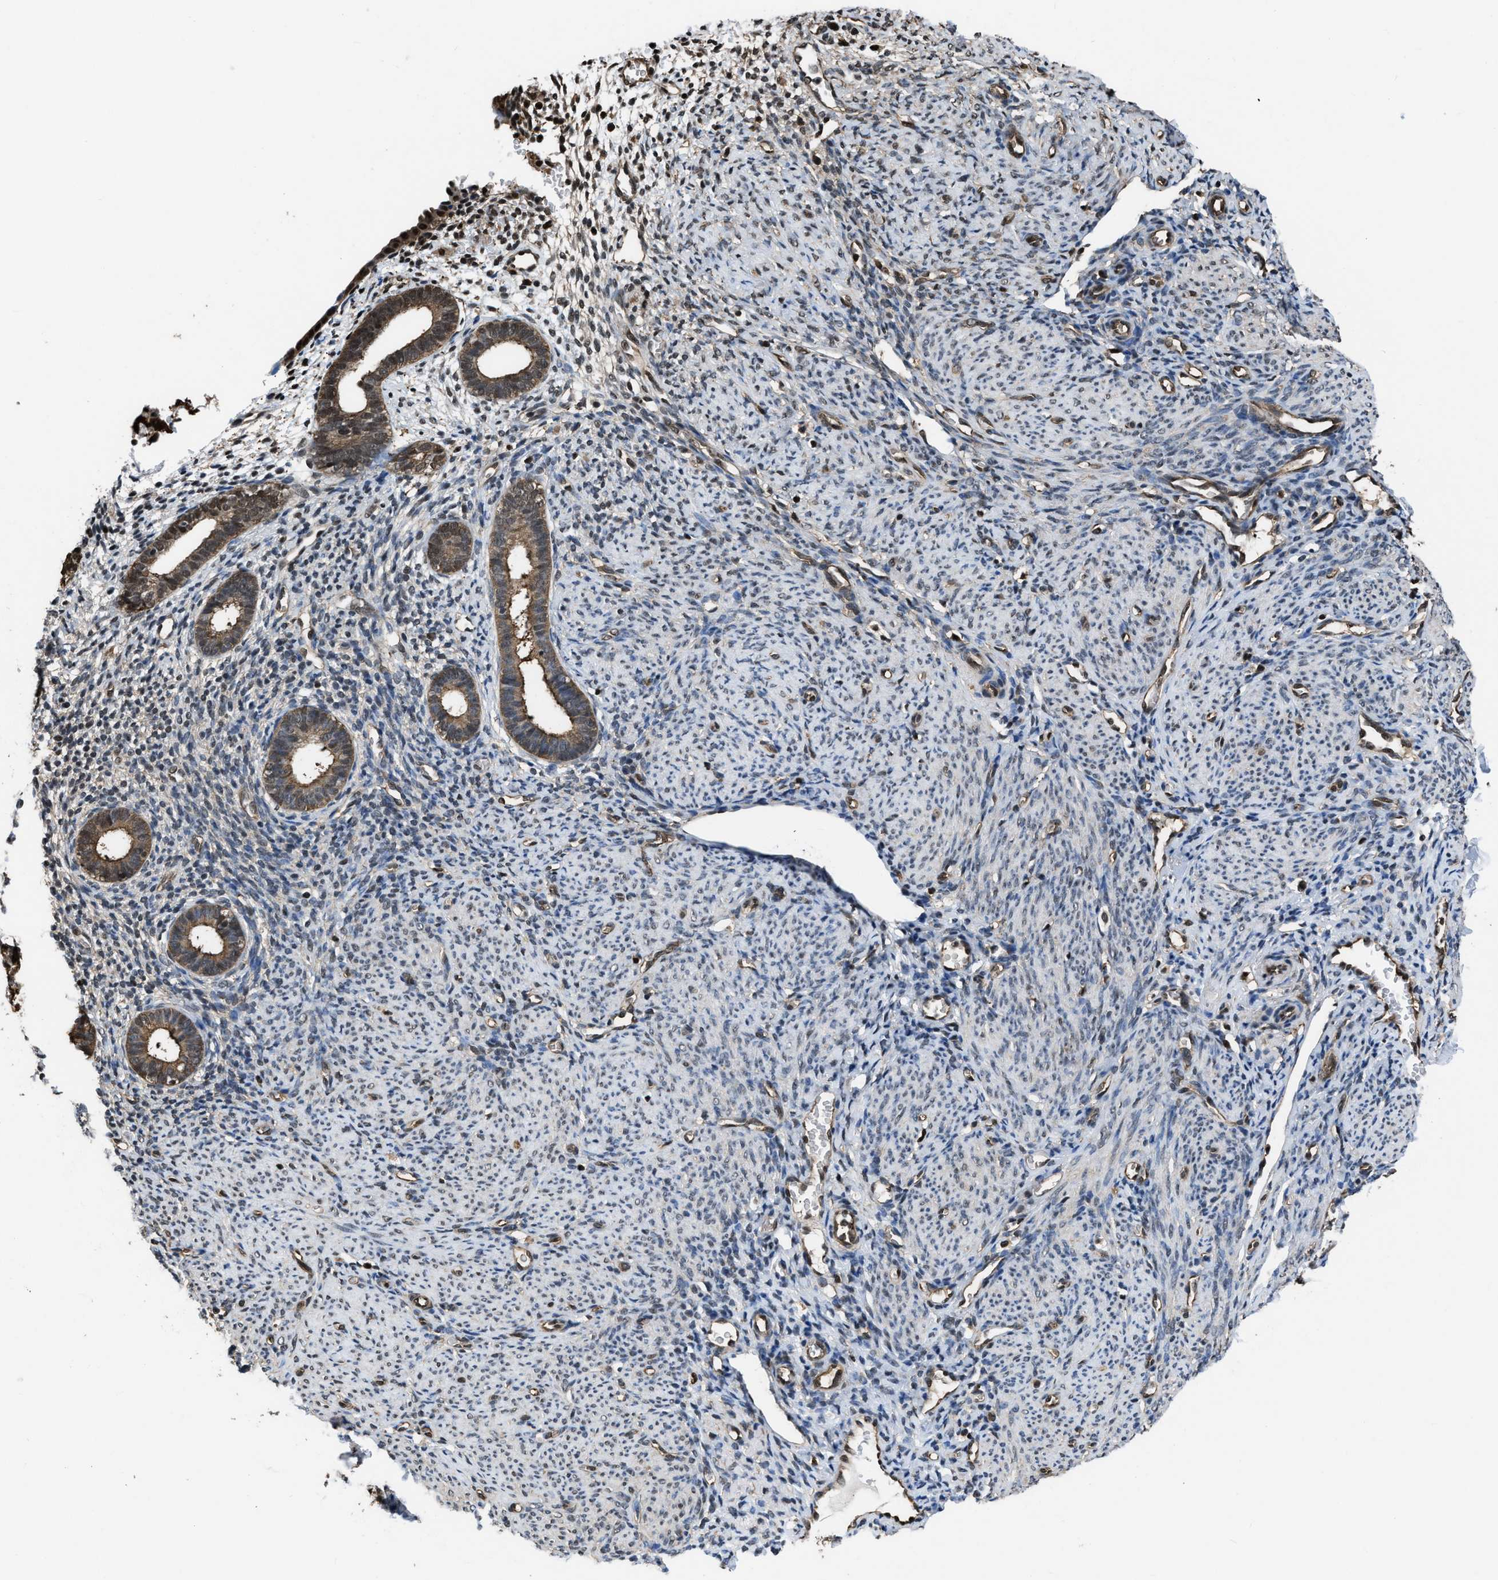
{"staining": {"intensity": "moderate", "quantity": "25%-75%", "location": "nuclear"}, "tissue": "endometrium", "cell_type": "Cells in endometrial stroma", "image_type": "normal", "snomed": [{"axis": "morphology", "description": "Normal tissue, NOS"}, {"axis": "morphology", "description": "Adenocarcinoma, NOS"}, {"axis": "topography", "description": "Endometrium"}], "caption": "This histopathology image exhibits IHC staining of benign endometrium, with medium moderate nuclear staining in approximately 25%-75% of cells in endometrial stroma.", "gene": "FNTA", "patient": {"sex": "female", "age": 57}}